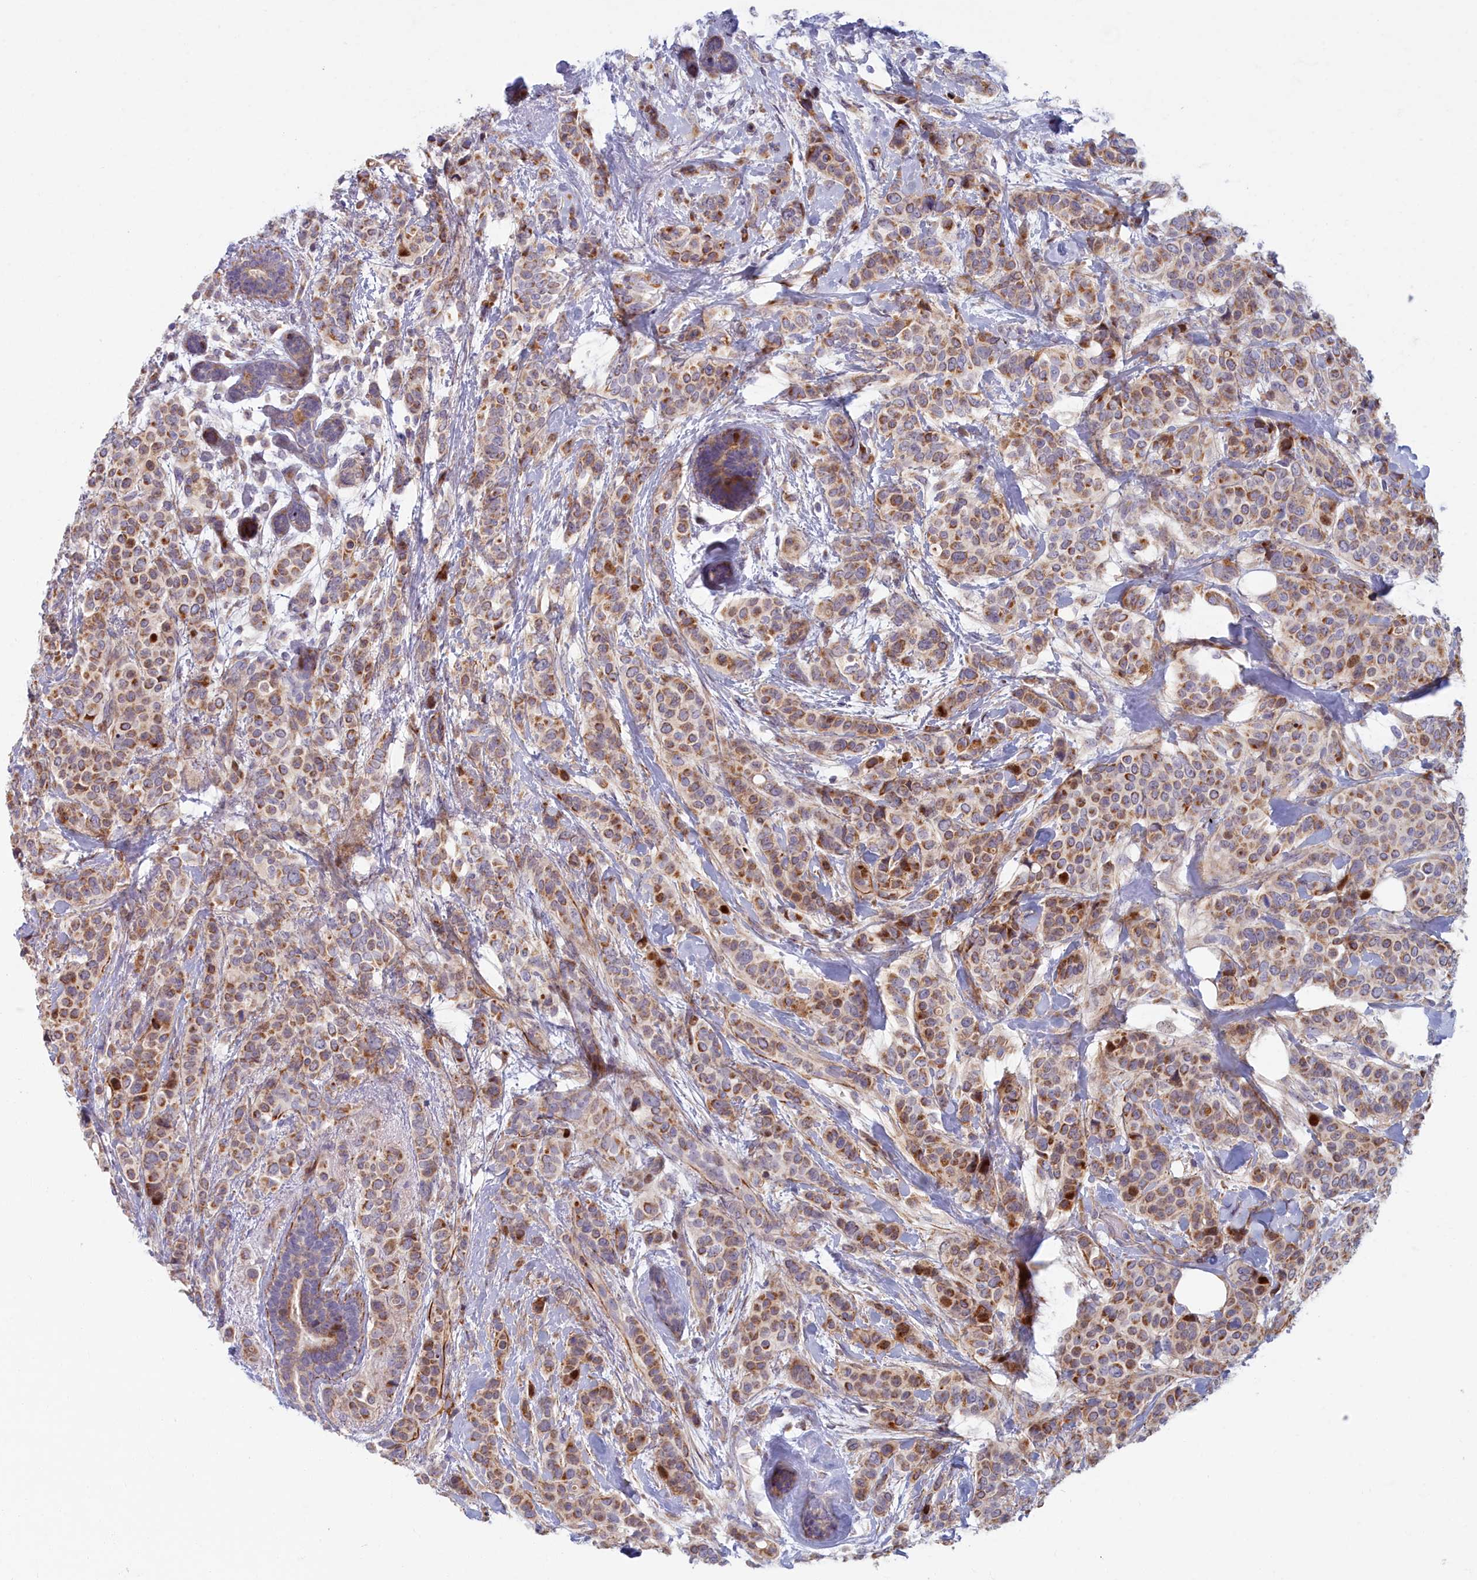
{"staining": {"intensity": "moderate", "quantity": ">75%", "location": "cytoplasmic/membranous"}, "tissue": "breast cancer", "cell_type": "Tumor cells", "image_type": "cancer", "snomed": [{"axis": "morphology", "description": "Lobular carcinoma"}, {"axis": "topography", "description": "Breast"}], "caption": "Breast cancer stained for a protein (brown) shows moderate cytoplasmic/membranous positive expression in approximately >75% of tumor cells.", "gene": "C15orf40", "patient": {"sex": "female", "age": 51}}